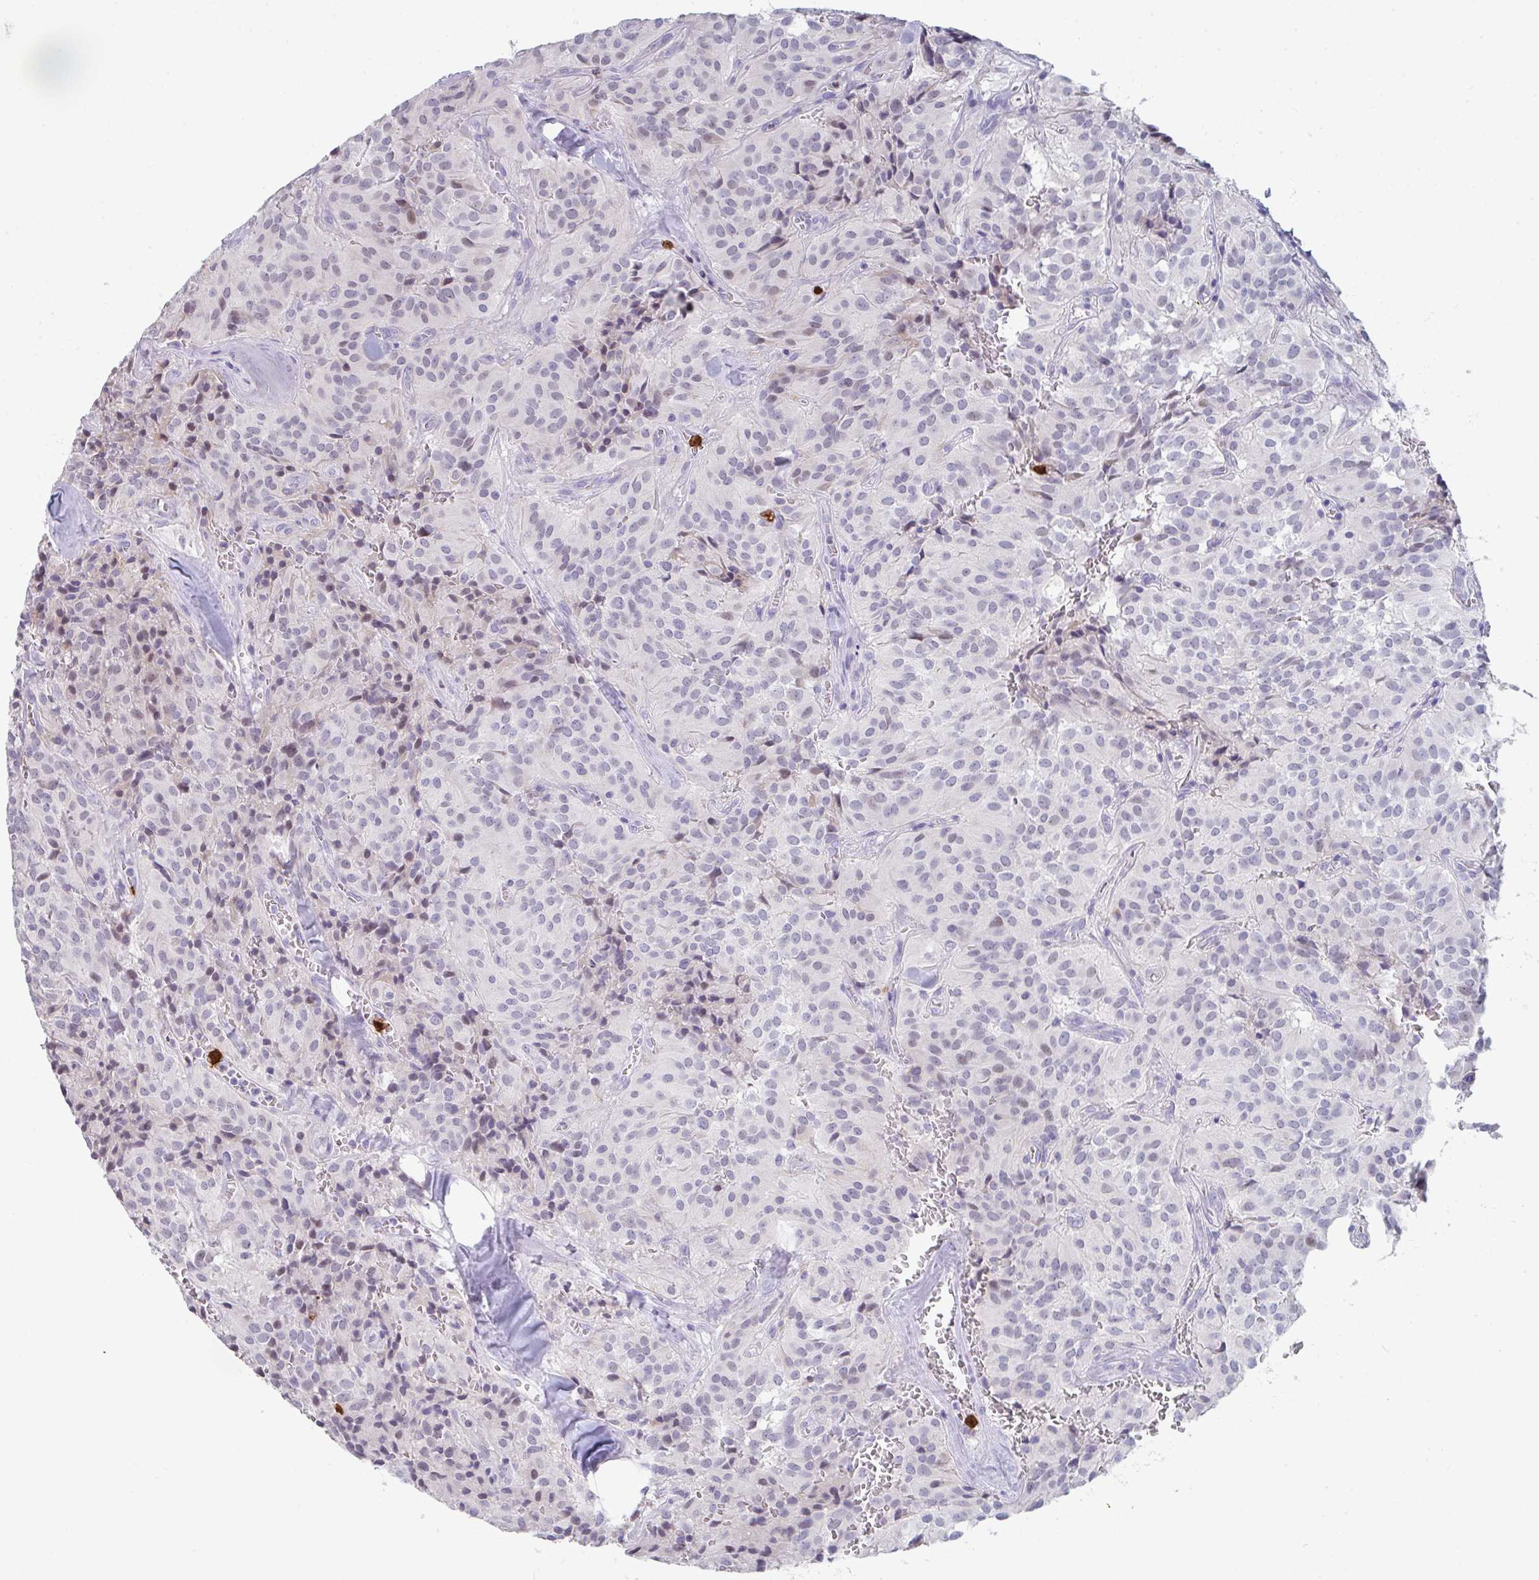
{"staining": {"intensity": "negative", "quantity": "none", "location": "none"}, "tissue": "glioma", "cell_type": "Tumor cells", "image_type": "cancer", "snomed": [{"axis": "morphology", "description": "Glioma, malignant, Low grade"}, {"axis": "topography", "description": "Brain"}], "caption": "This is an immunohistochemistry histopathology image of human malignant low-grade glioma. There is no positivity in tumor cells.", "gene": "RUBCN", "patient": {"sex": "male", "age": 42}}